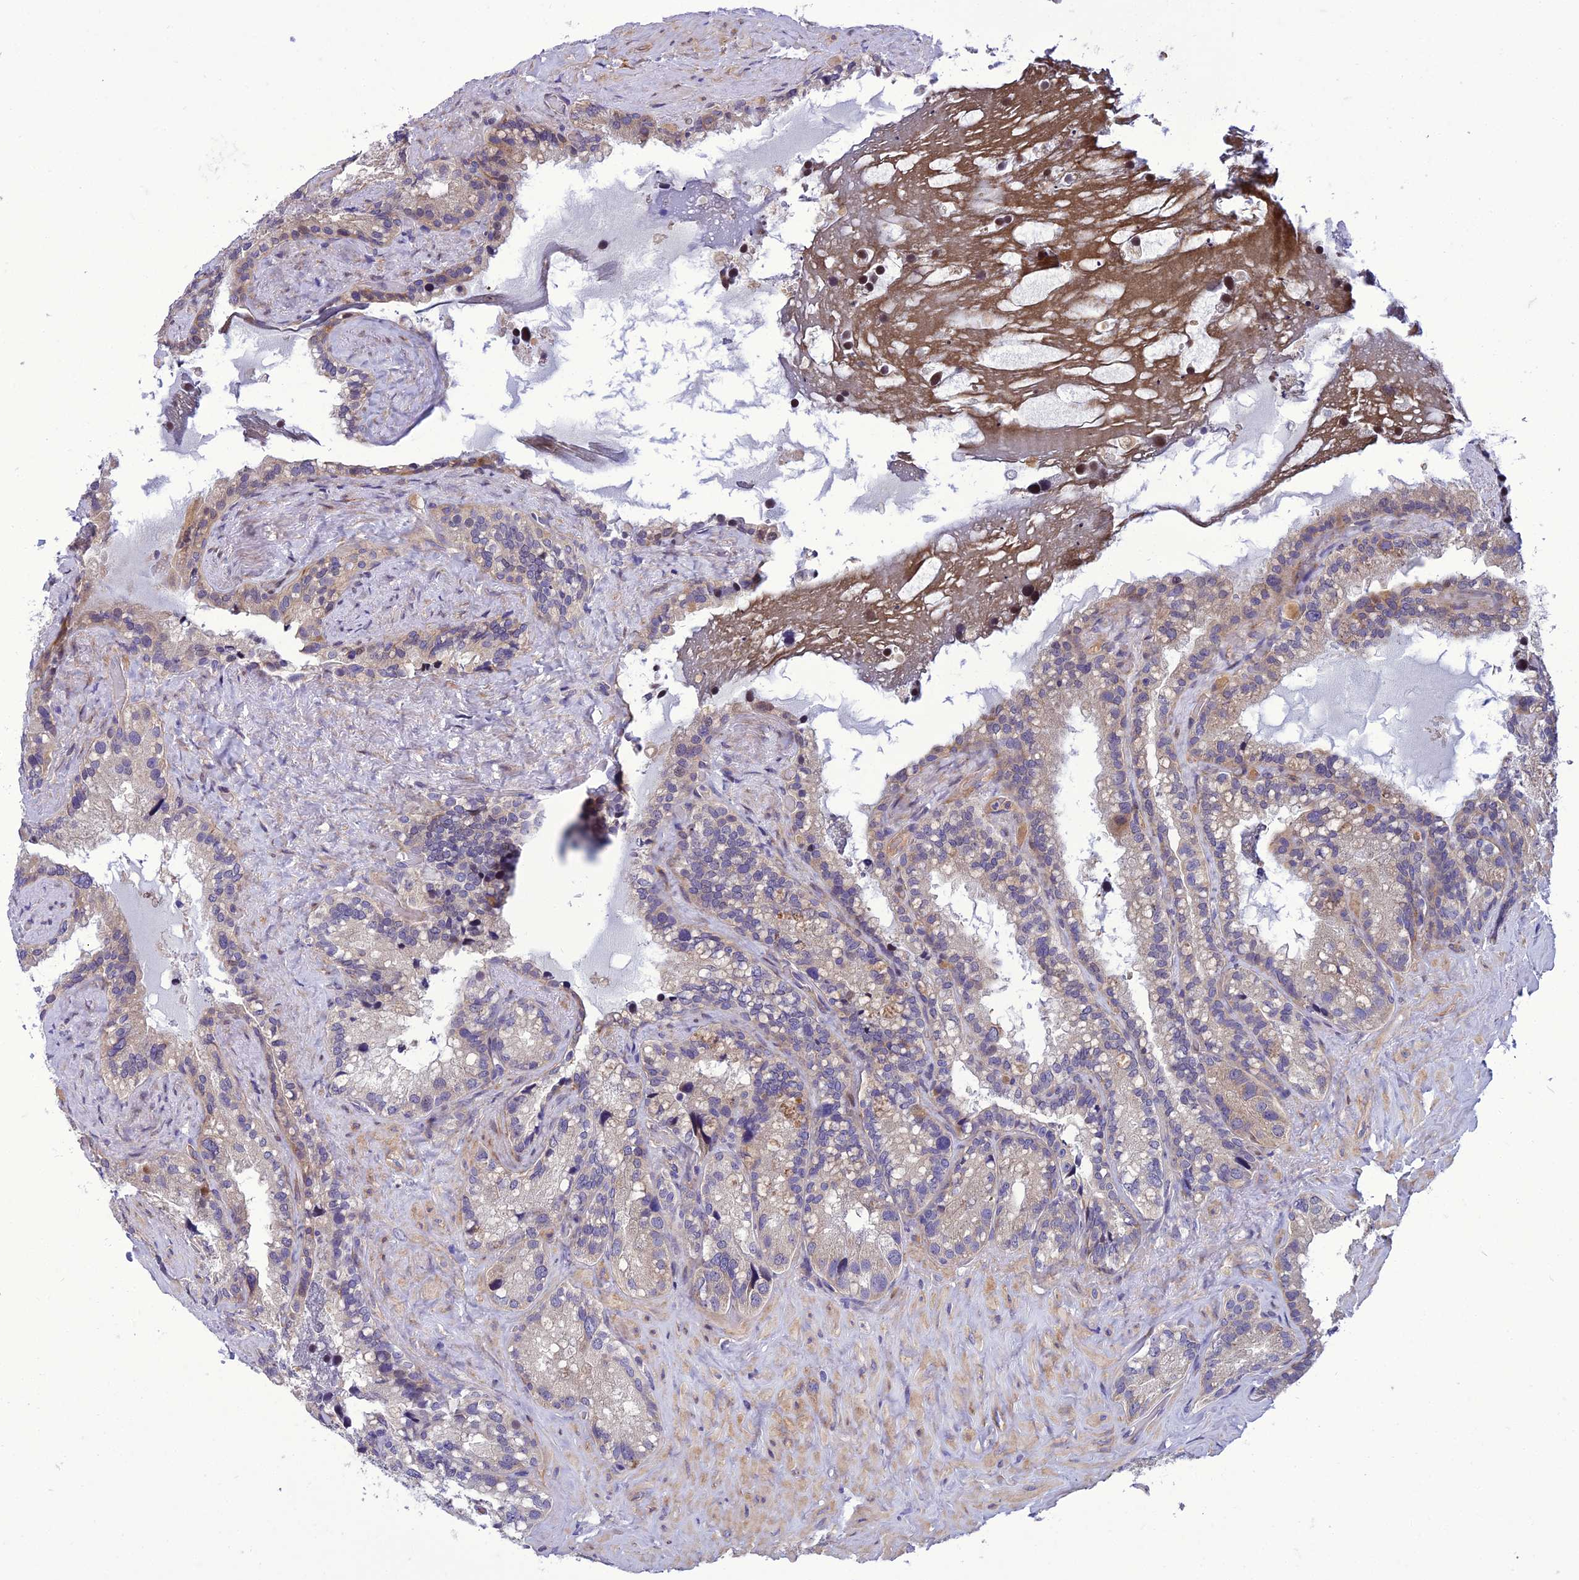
{"staining": {"intensity": "weak", "quantity": "25%-75%", "location": "cytoplasmic/membranous"}, "tissue": "seminal vesicle", "cell_type": "Glandular cells", "image_type": "normal", "snomed": [{"axis": "morphology", "description": "Normal tissue, NOS"}, {"axis": "topography", "description": "Prostate"}, {"axis": "topography", "description": "Seminal veicle"}], "caption": "Immunohistochemistry of benign seminal vesicle exhibits low levels of weak cytoplasmic/membranous positivity in approximately 25%-75% of glandular cells. (Stains: DAB (3,3'-diaminobenzidine) in brown, nuclei in blue, Microscopy: brightfield microscopy at high magnification).", "gene": "GAB4", "patient": {"sex": "male", "age": 68}}